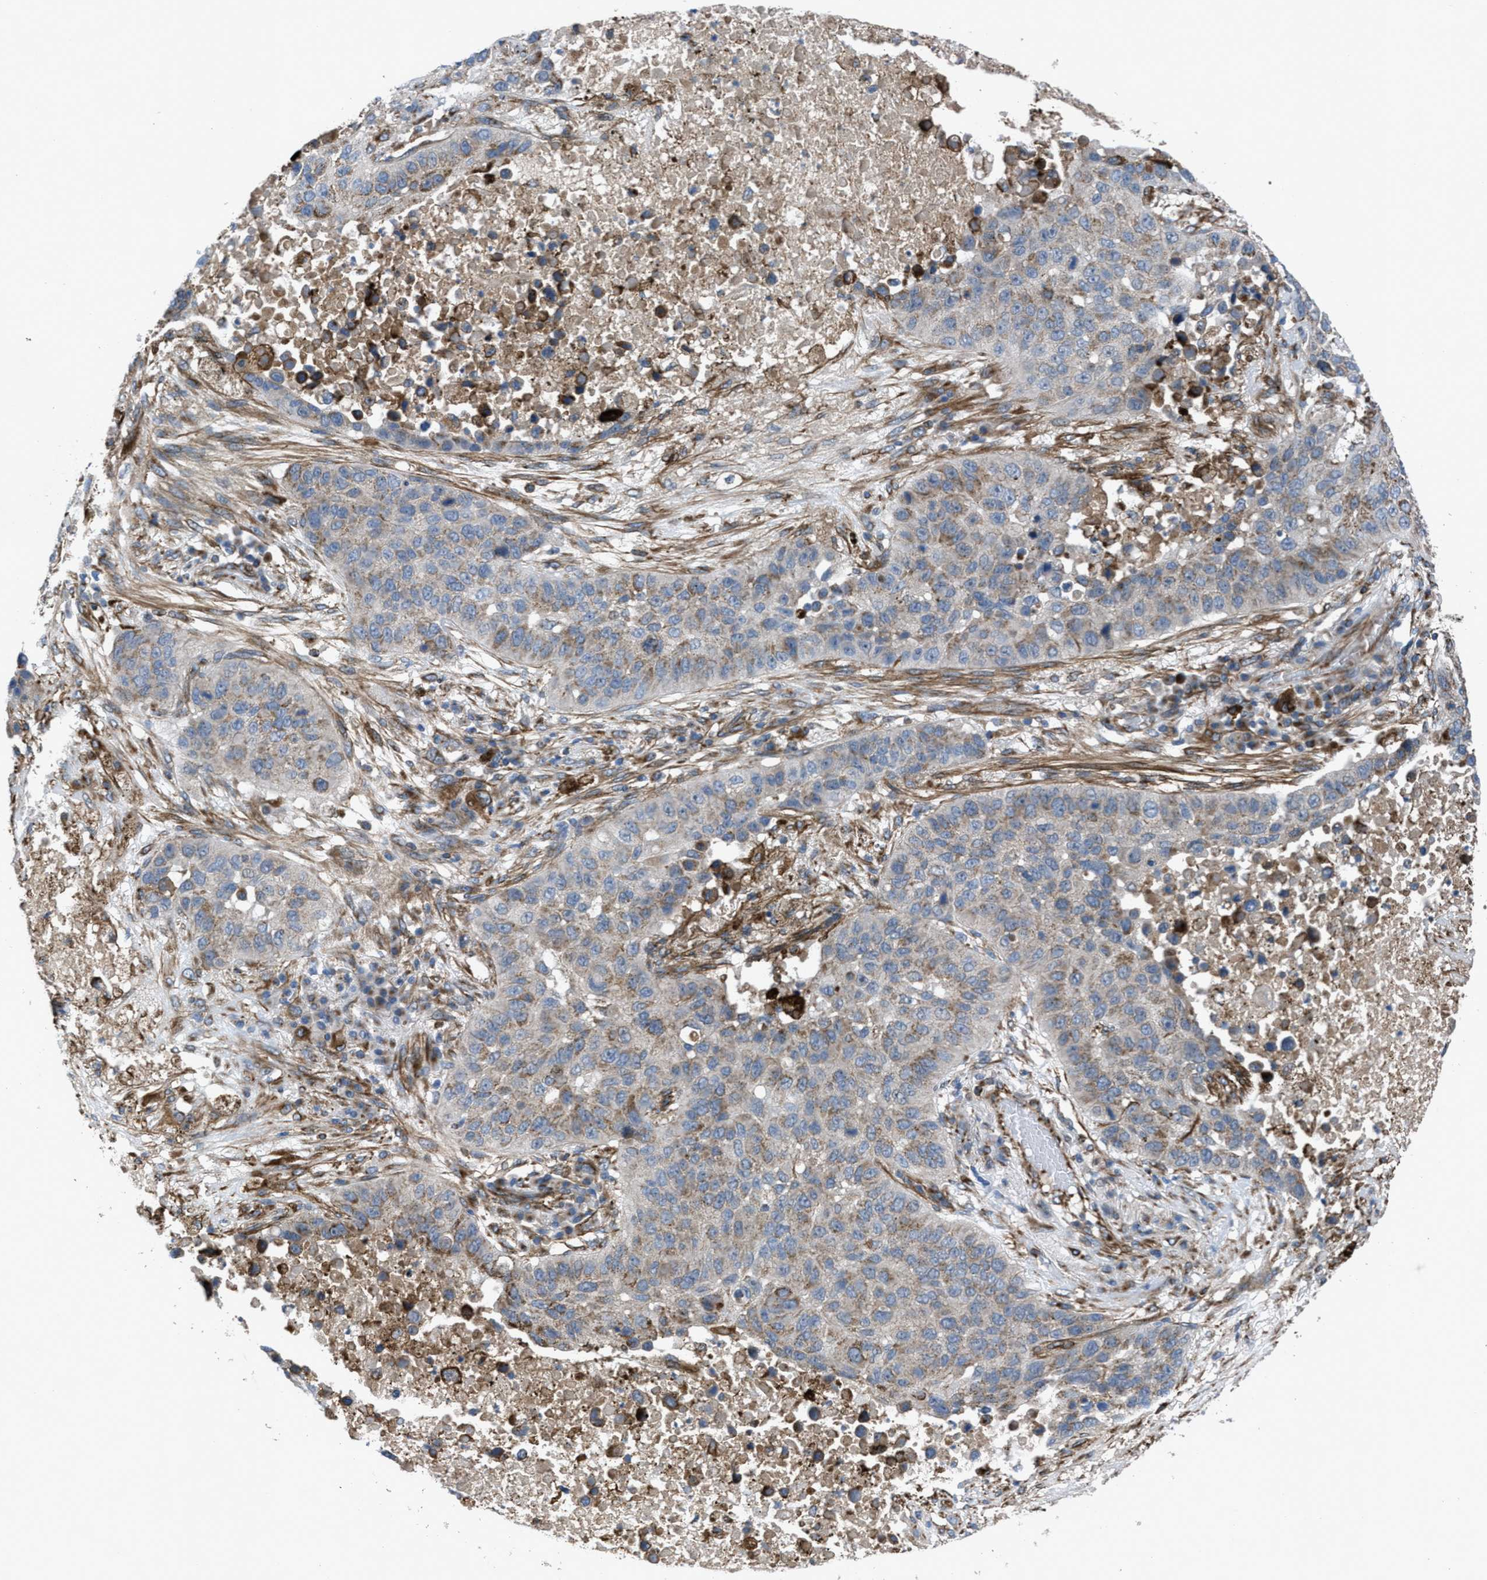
{"staining": {"intensity": "weak", "quantity": "<25%", "location": "cytoplasmic/membranous"}, "tissue": "lung cancer", "cell_type": "Tumor cells", "image_type": "cancer", "snomed": [{"axis": "morphology", "description": "Squamous cell carcinoma, NOS"}, {"axis": "topography", "description": "Lung"}], "caption": "IHC image of human lung cancer stained for a protein (brown), which displays no positivity in tumor cells.", "gene": "SLC6A9", "patient": {"sex": "male", "age": 57}}